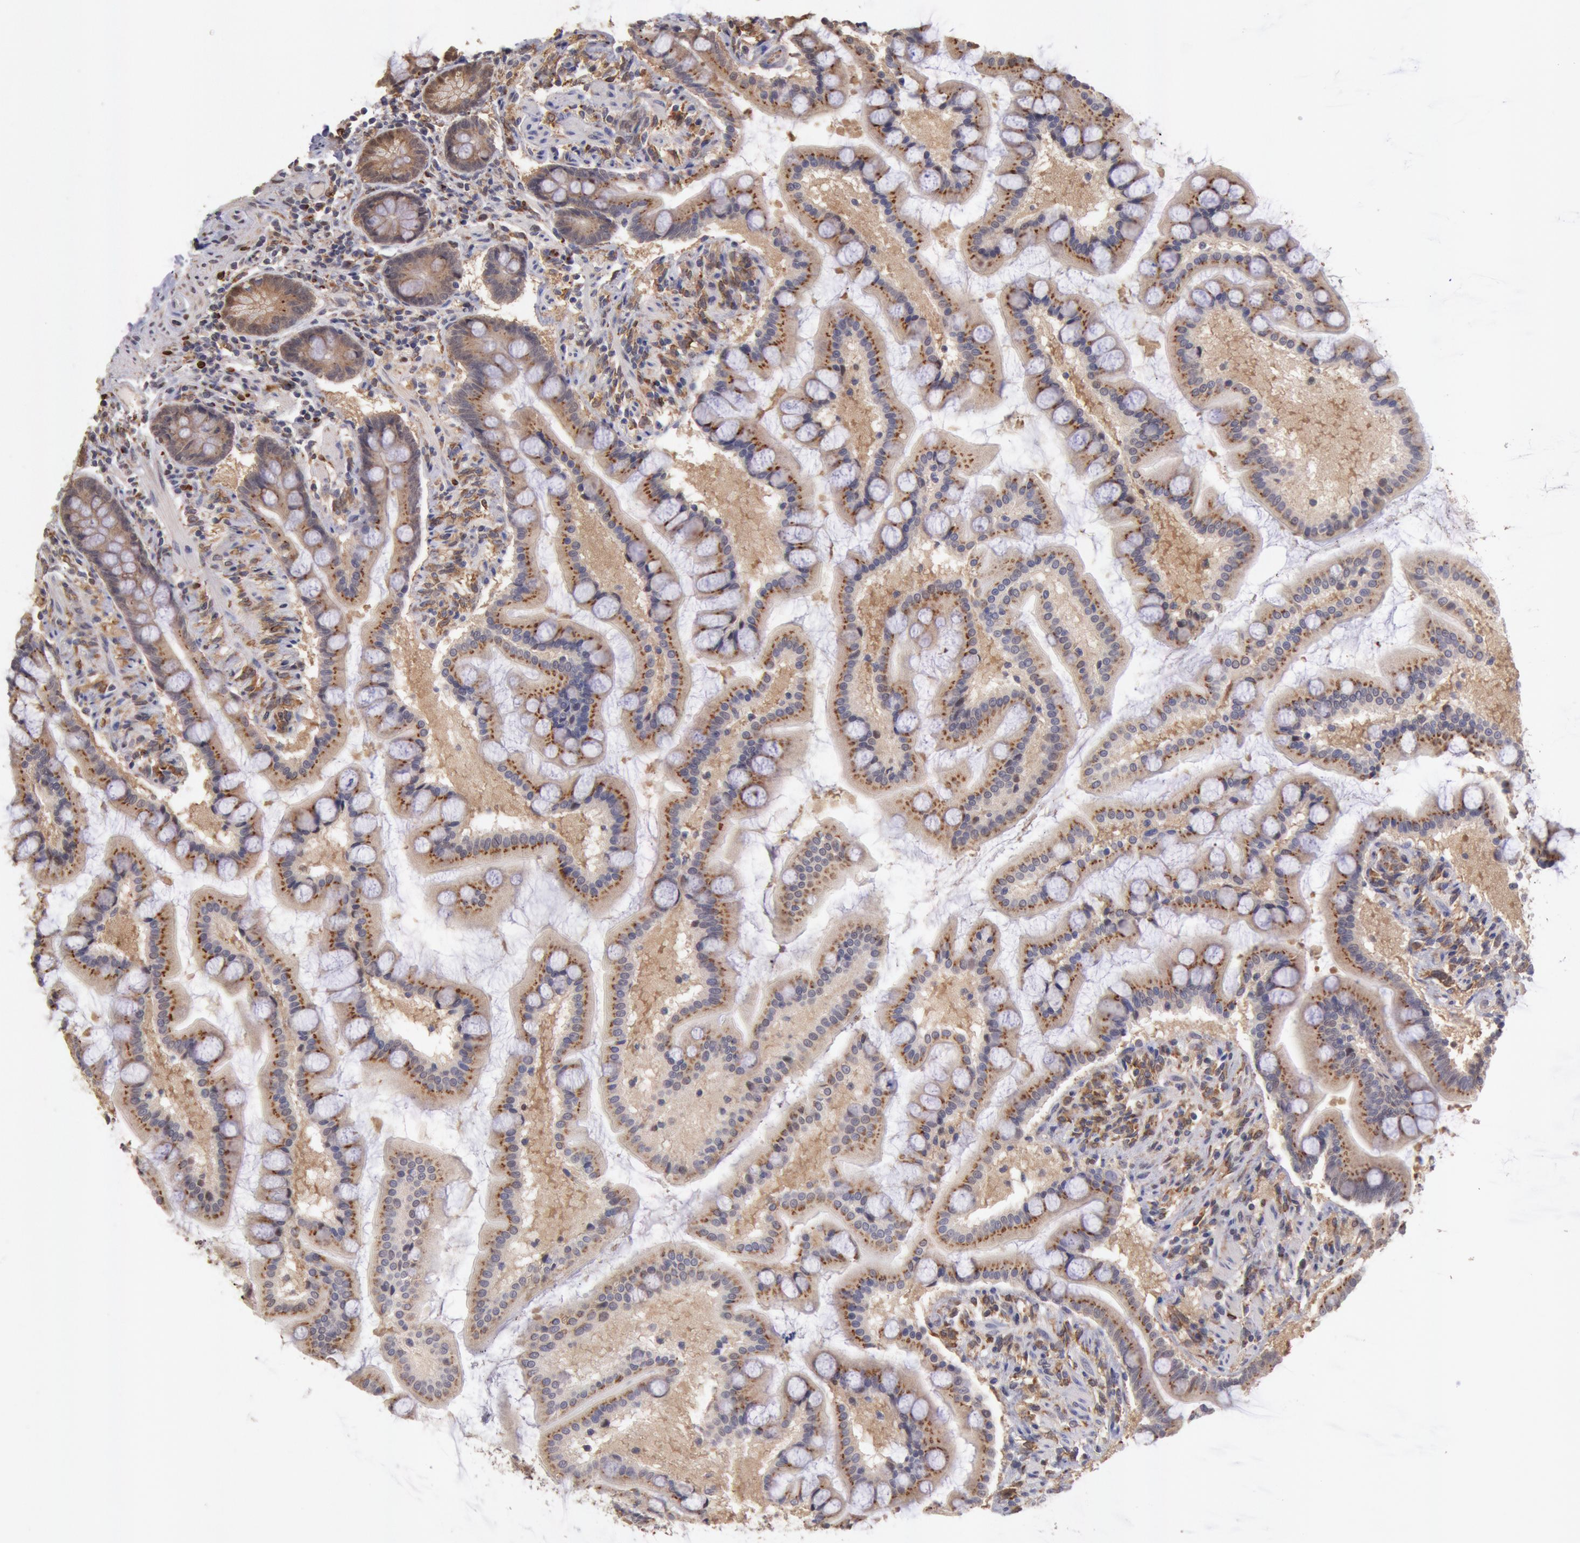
{"staining": {"intensity": "moderate", "quantity": ">75%", "location": "cytoplasmic/membranous"}, "tissue": "small intestine", "cell_type": "Glandular cells", "image_type": "normal", "snomed": [{"axis": "morphology", "description": "Normal tissue, NOS"}, {"axis": "topography", "description": "Small intestine"}], "caption": "This micrograph shows immunohistochemistry staining of unremarkable human small intestine, with medium moderate cytoplasmic/membranous expression in approximately >75% of glandular cells.", "gene": "COMT", "patient": {"sex": "male", "age": 41}}